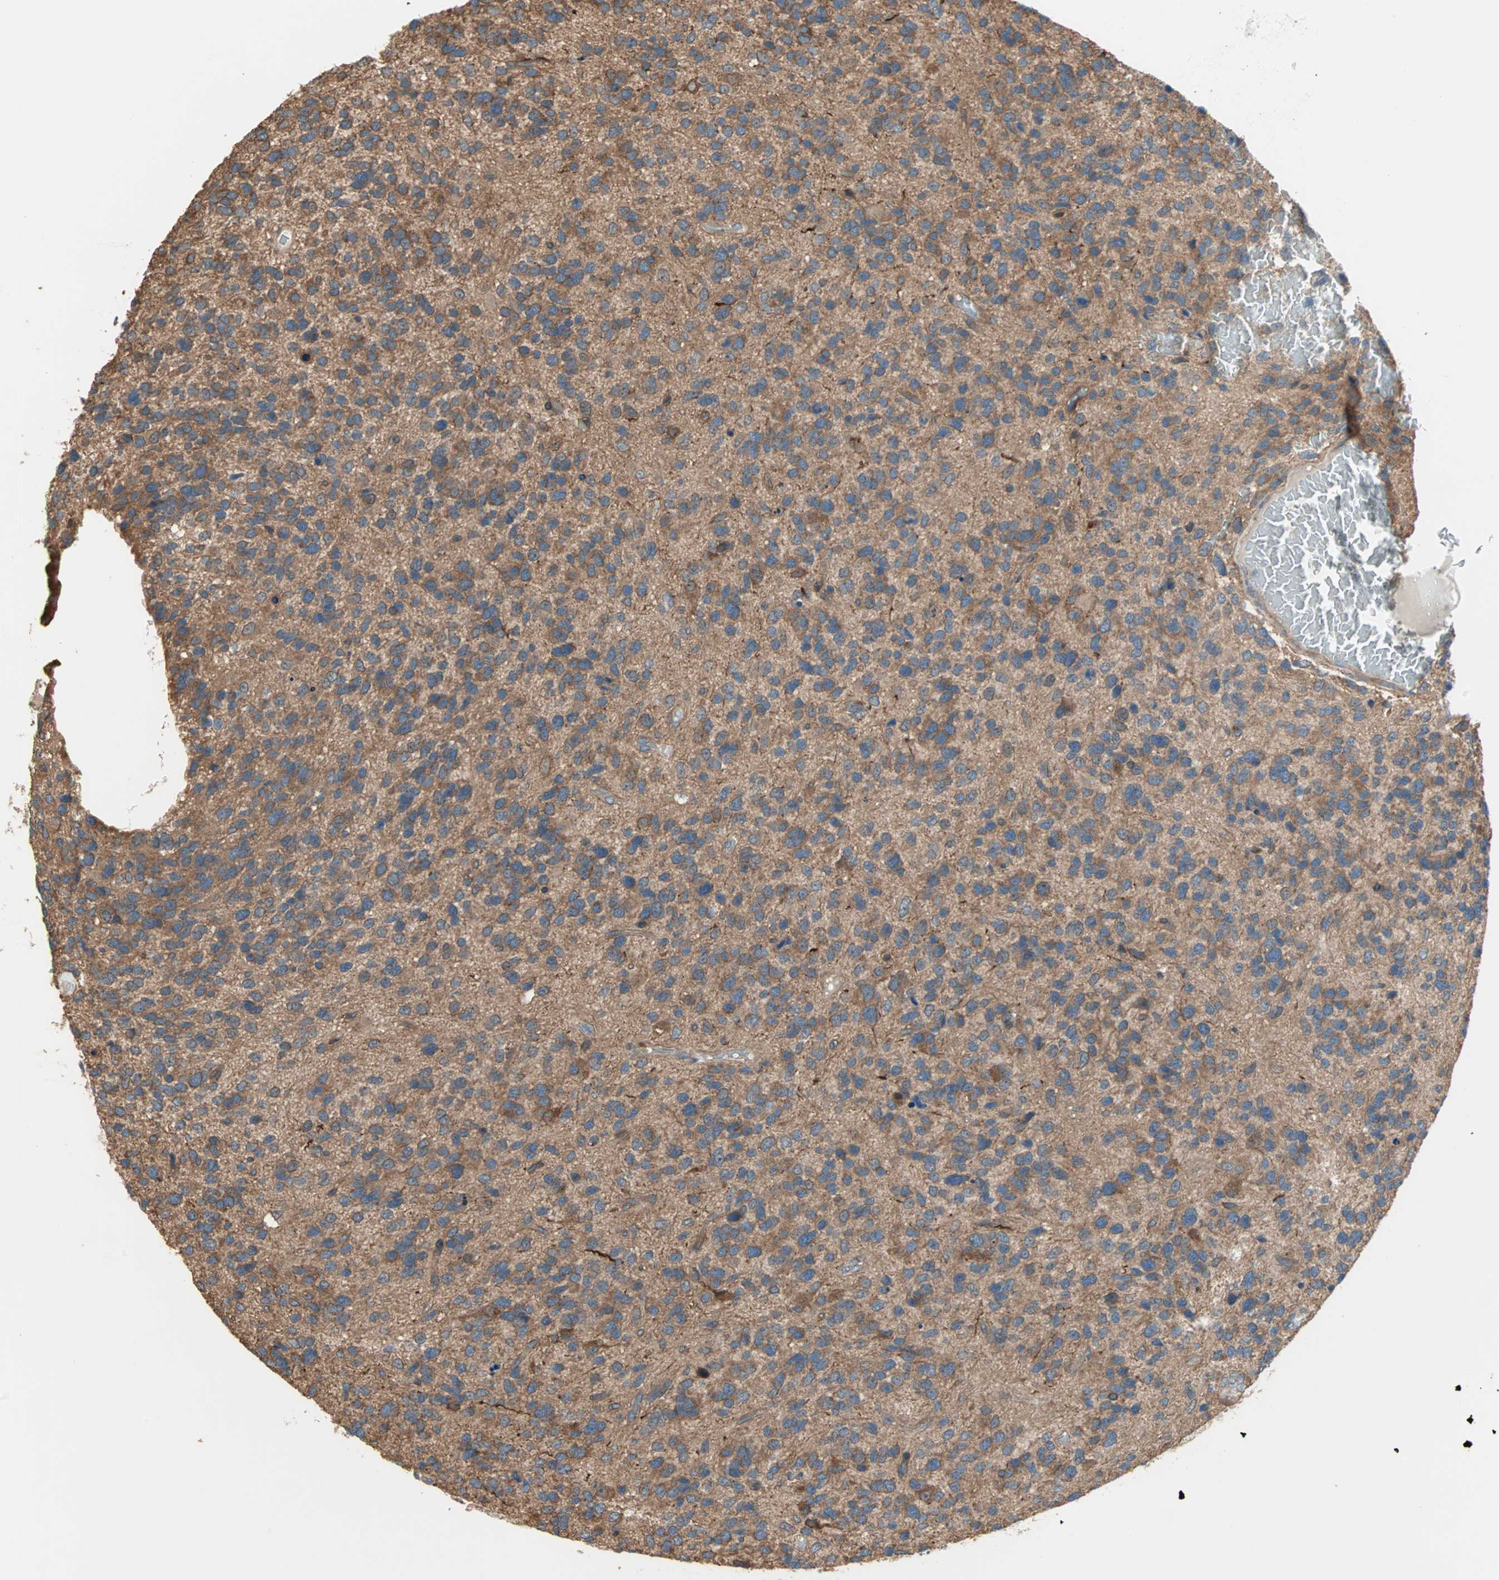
{"staining": {"intensity": "moderate", "quantity": "25%-75%", "location": "cytoplasmic/membranous"}, "tissue": "glioma", "cell_type": "Tumor cells", "image_type": "cancer", "snomed": [{"axis": "morphology", "description": "Glioma, malignant, High grade"}, {"axis": "topography", "description": "Brain"}], "caption": "High-power microscopy captured an immunohistochemistry (IHC) photomicrograph of malignant high-grade glioma, revealing moderate cytoplasmic/membranous expression in about 25%-75% of tumor cells.", "gene": "PDE8A", "patient": {"sex": "female", "age": 58}}